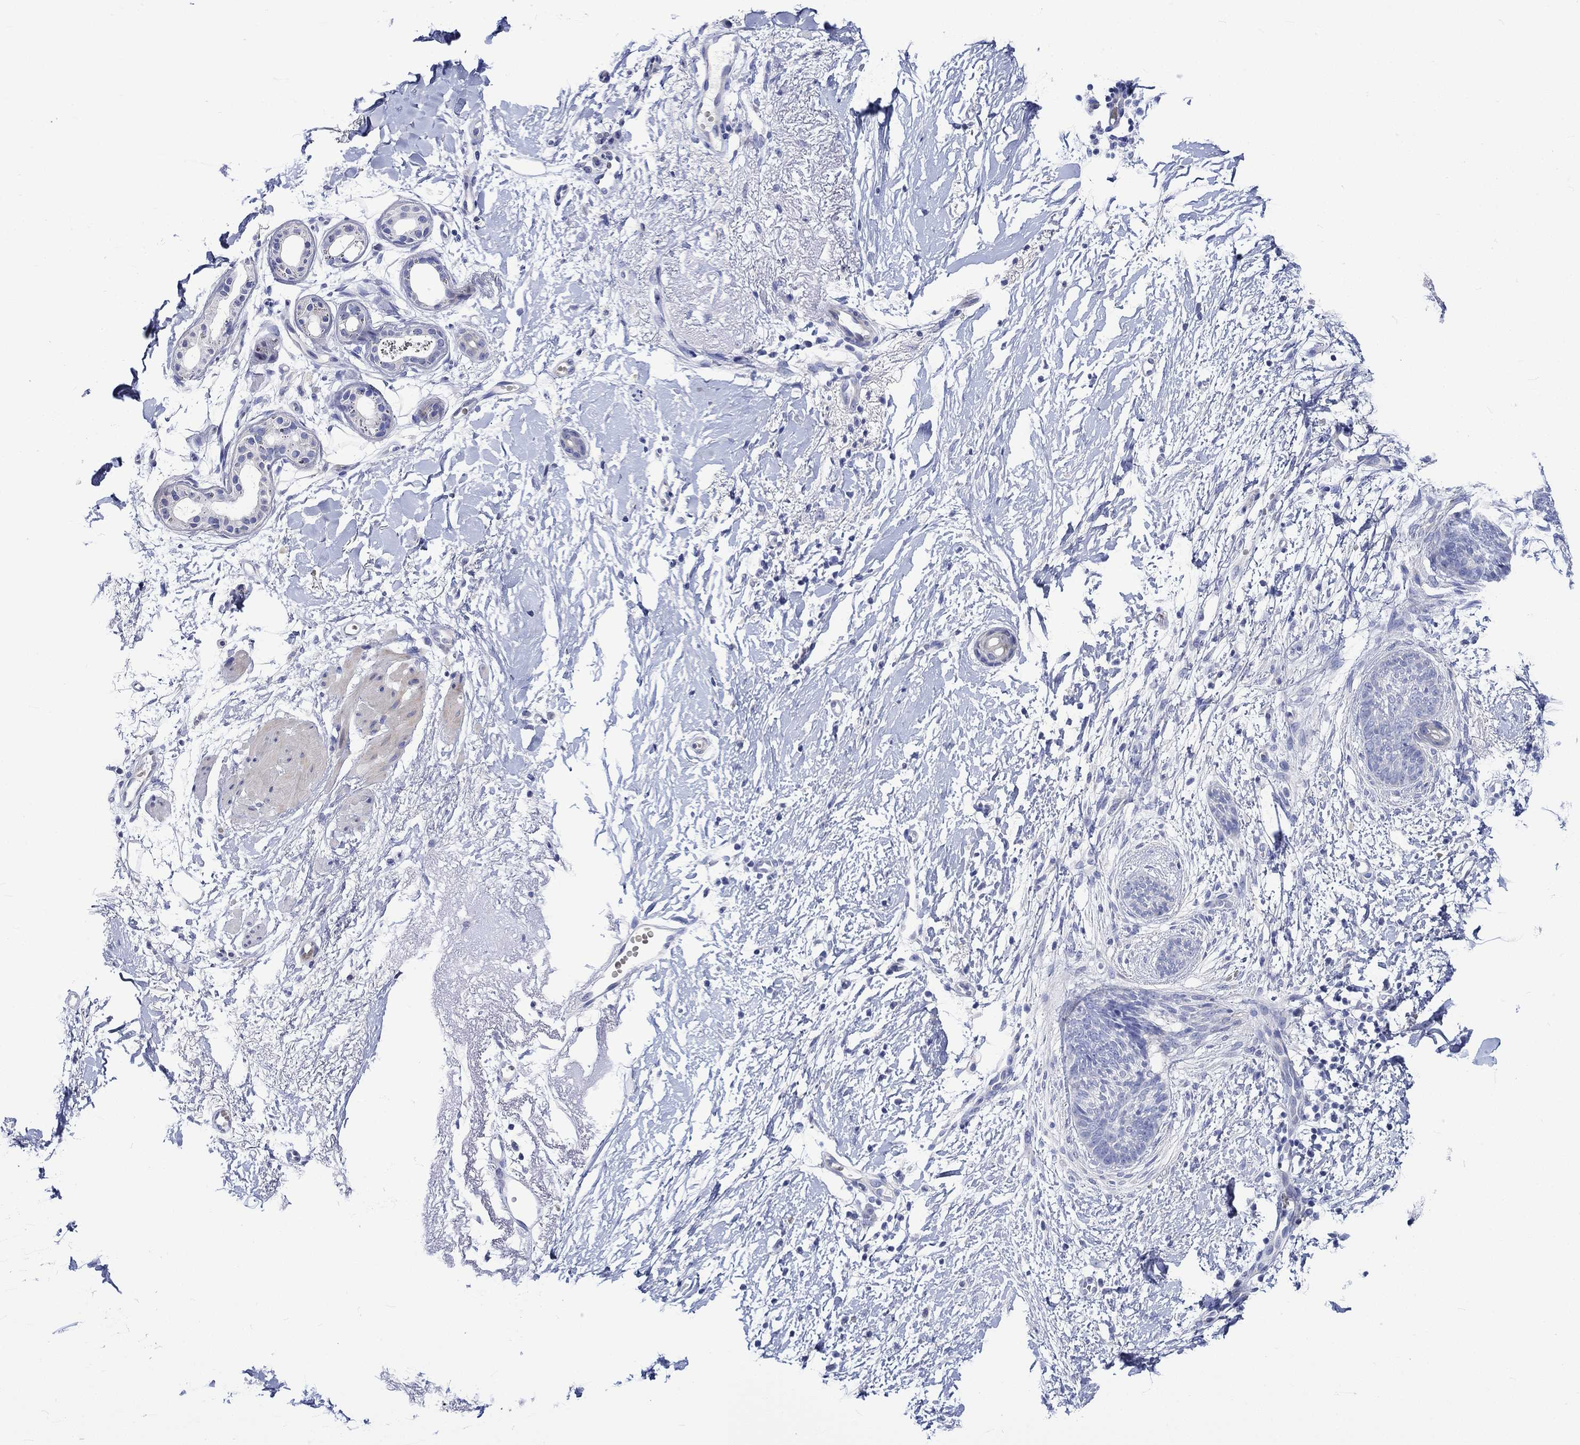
{"staining": {"intensity": "negative", "quantity": "none", "location": "none"}, "tissue": "skin cancer", "cell_type": "Tumor cells", "image_type": "cancer", "snomed": [{"axis": "morphology", "description": "Normal tissue, NOS"}, {"axis": "morphology", "description": "Basal cell carcinoma"}, {"axis": "topography", "description": "Skin"}], "caption": "Micrograph shows no protein staining in tumor cells of skin basal cell carcinoma tissue. (Stains: DAB immunohistochemistry (IHC) with hematoxylin counter stain, Microscopy: brightfield microscopy at high magnification).", "gene": "NRIP3", "patient": {"sex": "male", "age": 84}}